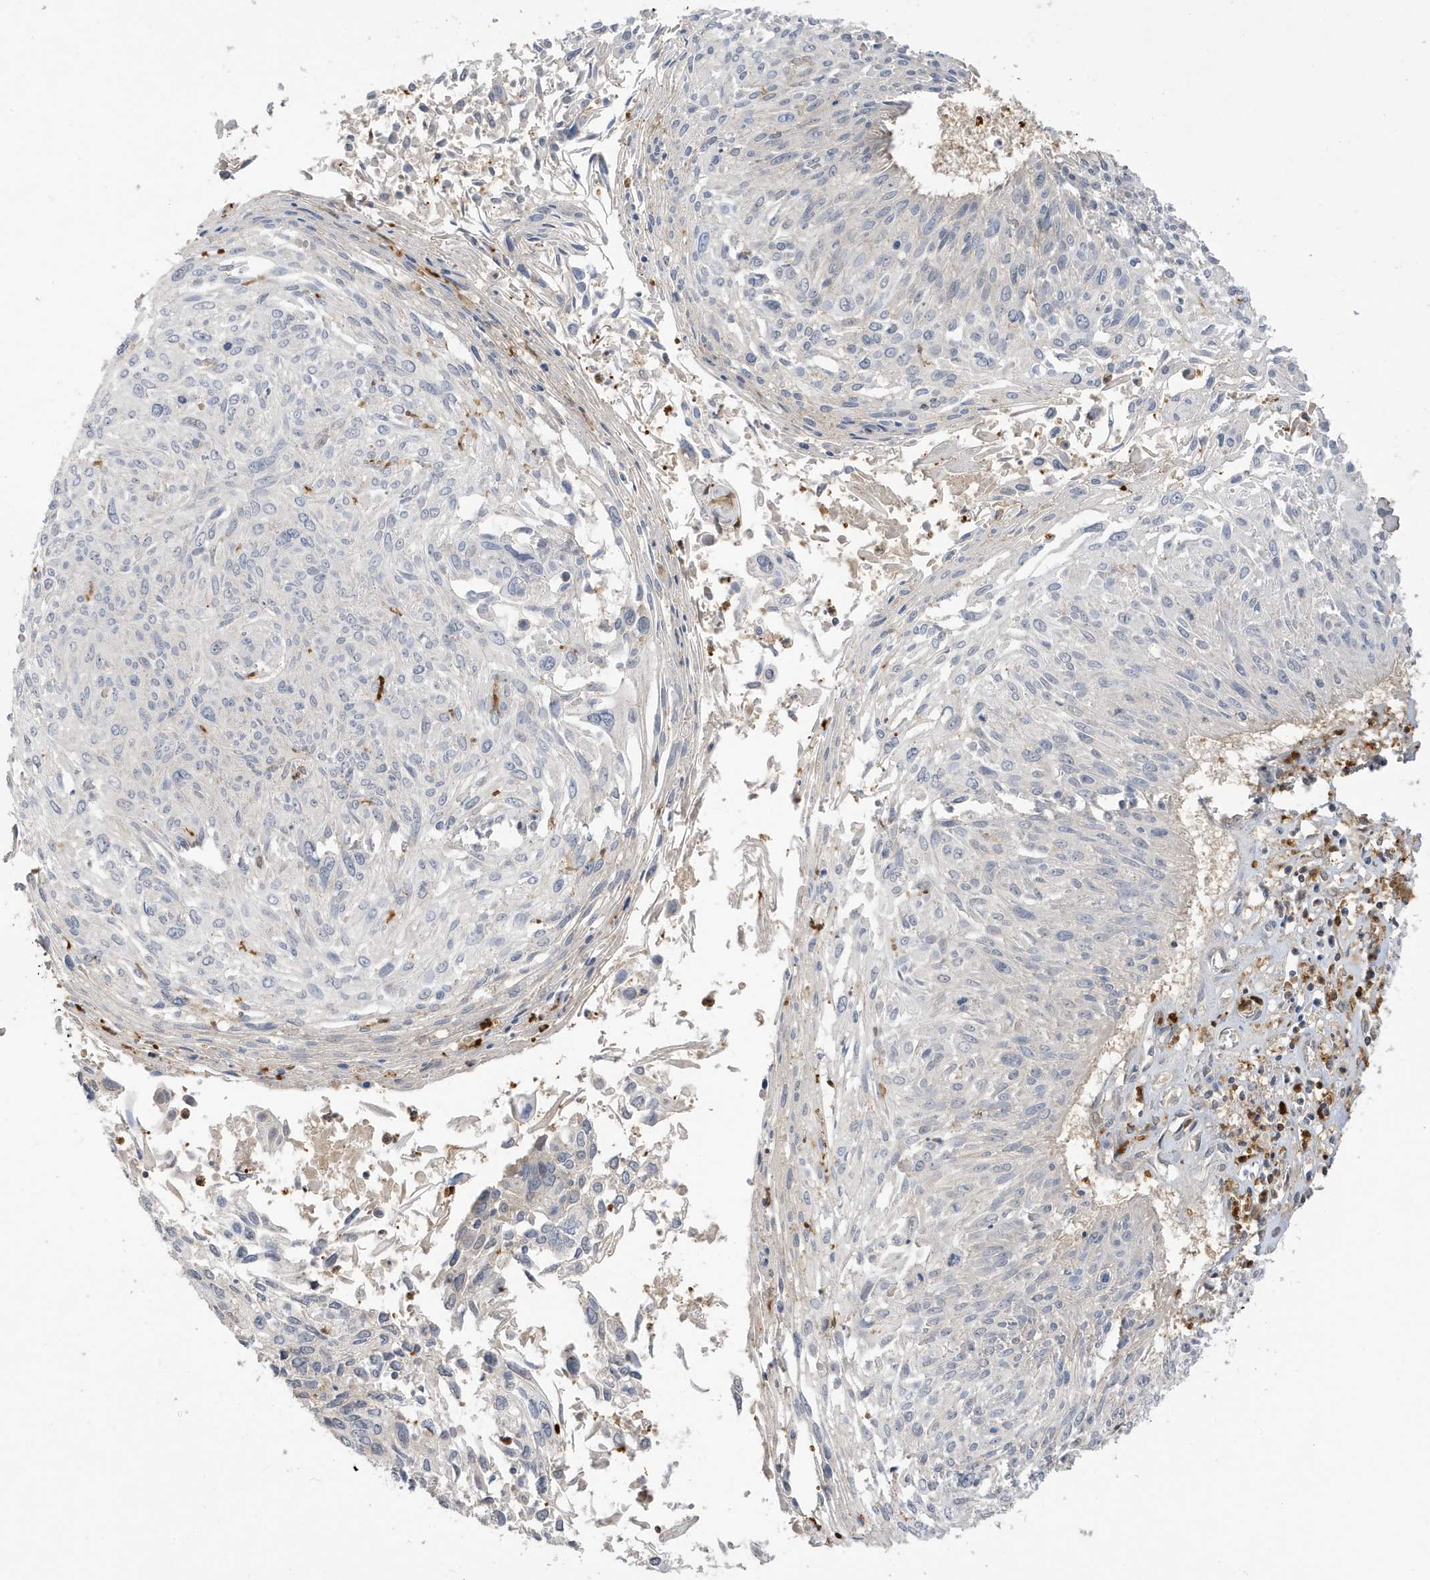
{"staining": {"intensity": "negative", "quantity": "none", "location": "none"}, "tissue": "cervical cancer", "cell_type": "Tumor cells", "image_type": "cancer", "snomed": [{"axis": "morphology", "description": "Squamous cell carcinoma, NOS"}, {"axis": "topography", "description": "Cervix"}], "caption": "Cervical cancer stained for a protein using IHC demonstrates no positivity tumor cells.", "gene": "TAB3", "patient": {"sex": "female", "age": 51}}